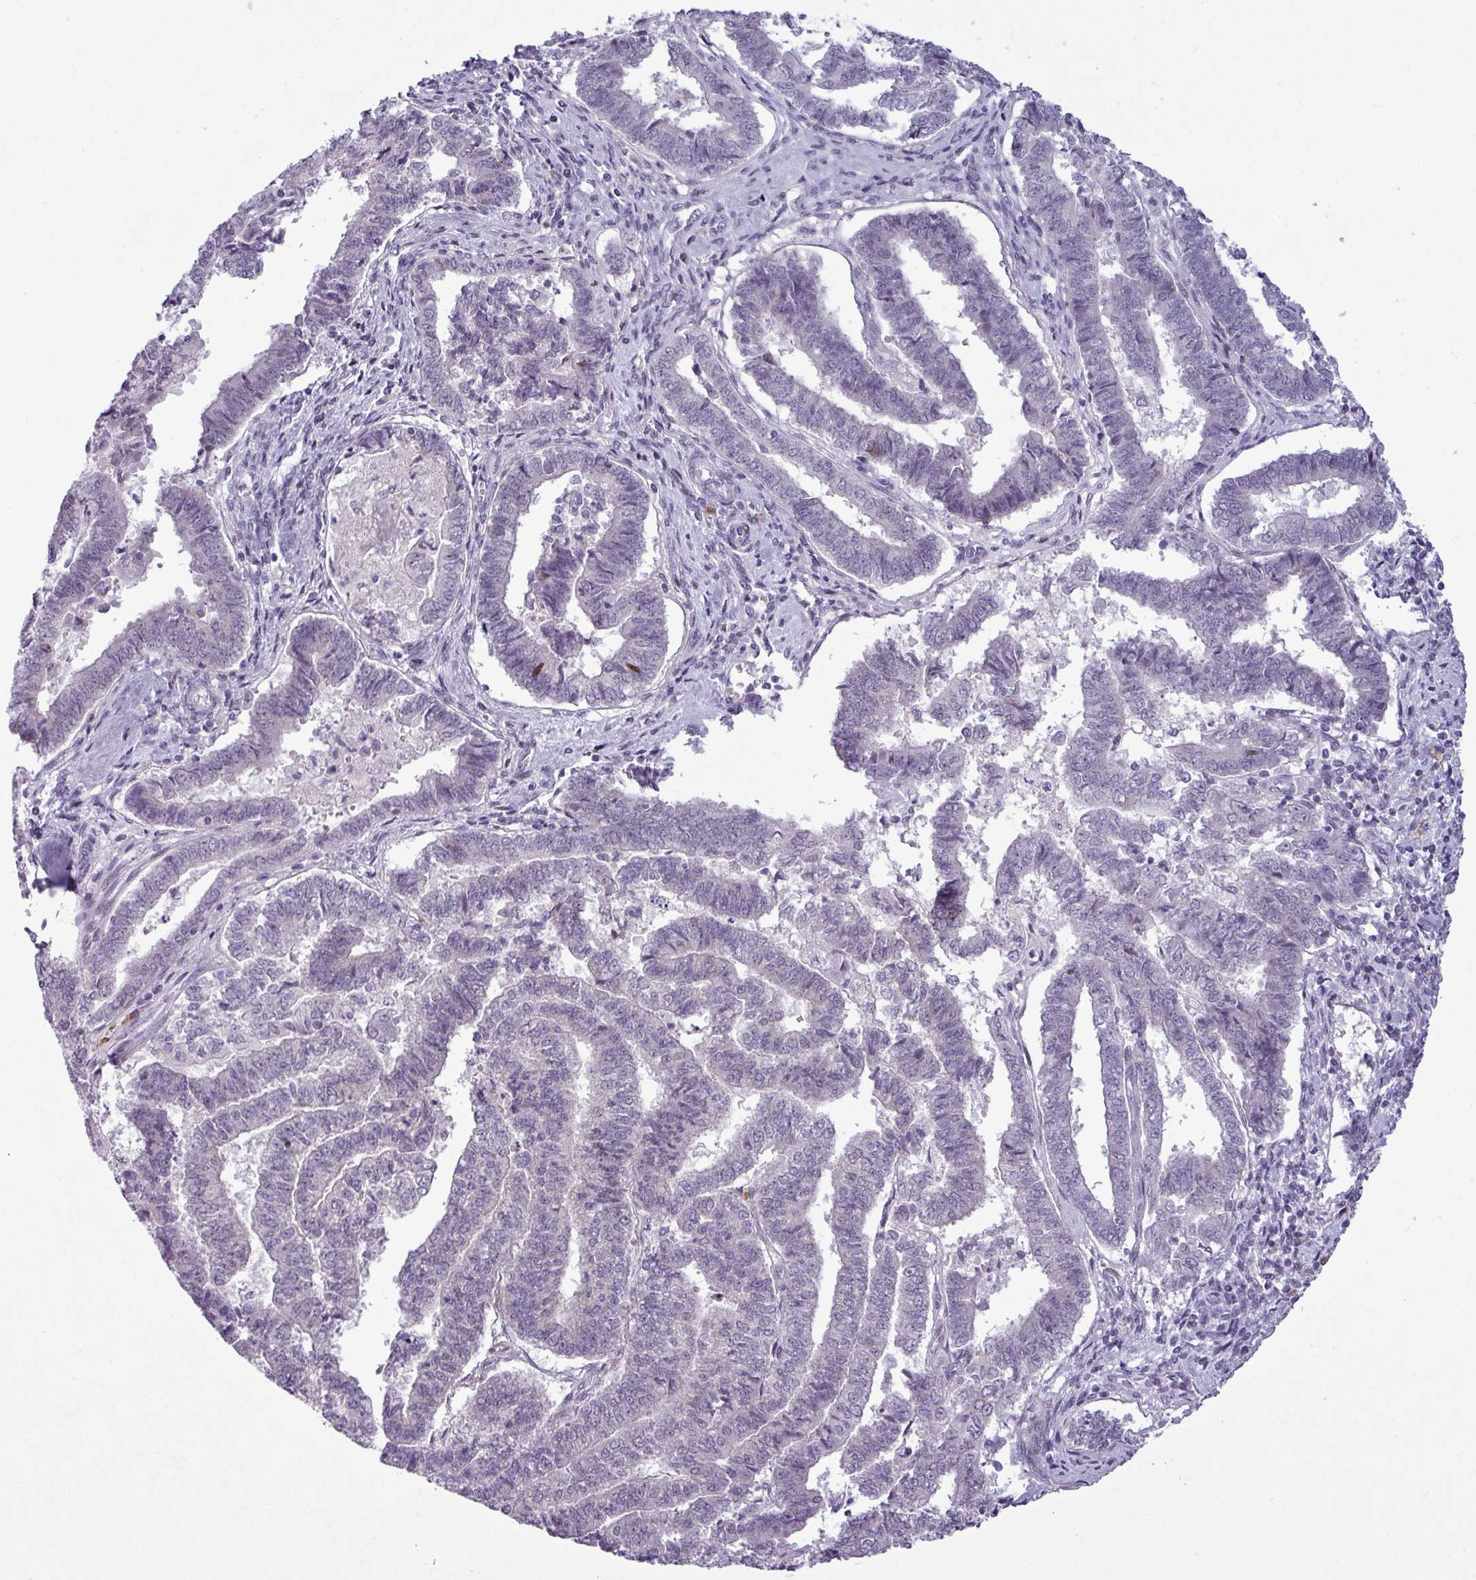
{"staining": {"intensity": "negative", "quantity": "none", "location": "none"}, "tissue": "endometrial cancer", "cell_type": "Tumor cells", "image_type": "cancer", "snomed": [{"axis": "morphology", "description": "Adenocarcinoma, NOS"}, {"axis": "topography", "description": "Endometrium"}], "caption": "A photomicrograph of human endometrial adenocarcinoma is negative for staining in tumor cells.", "gene": "SLC66A2", "patient": {"sex": "female", "age": 72}}